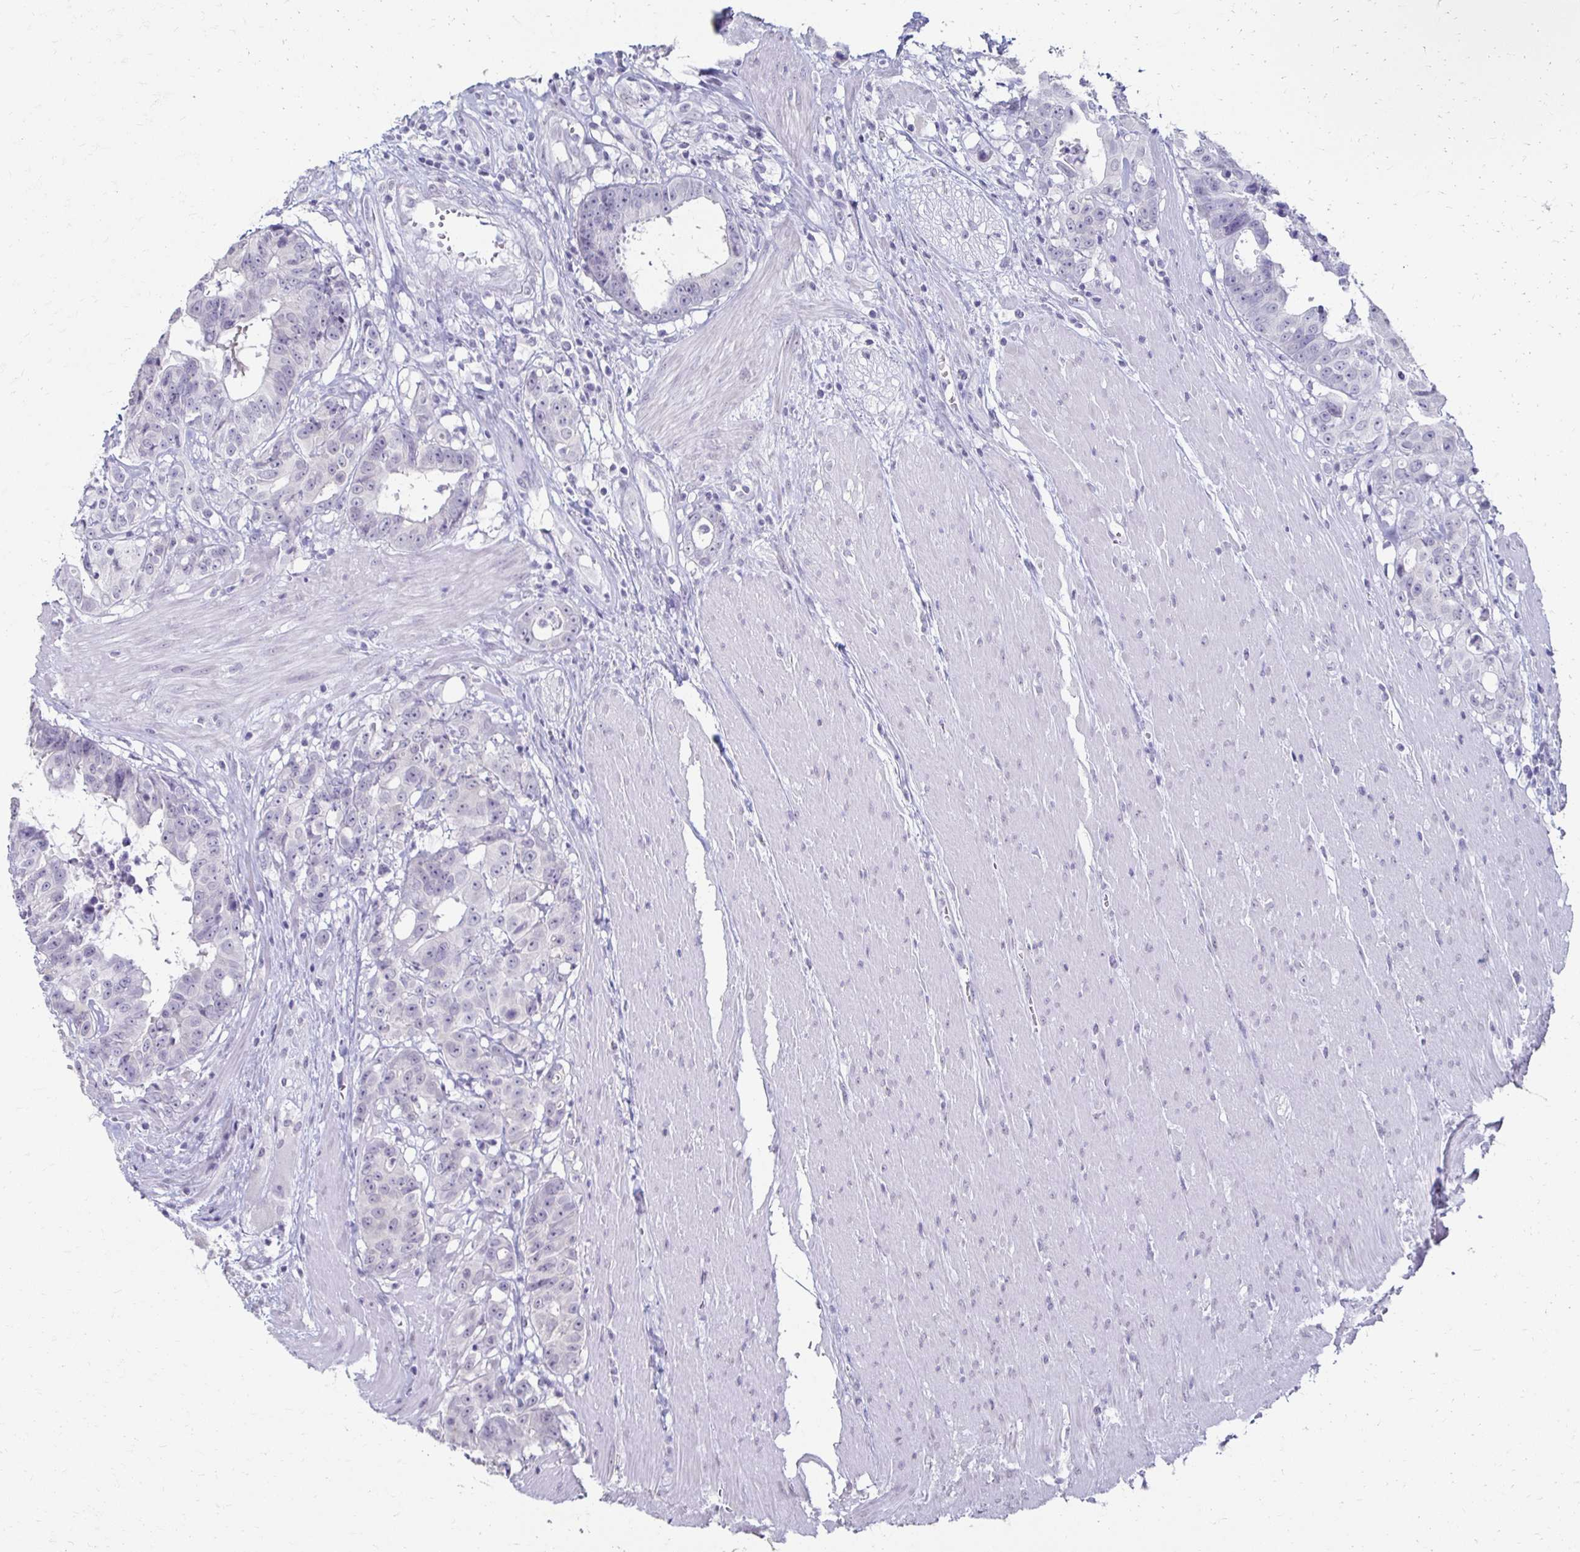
{"staining": {"intensity": "negative", "quantity": "none", "location": "none"}, "tissue": "colorectal cancer", "cell_type": "Tumor cells", "image_type": "cancer", "snomed": [{"axis": "morphology", "description": "Adenocarcinoma, NOS"}, {"axis": "topography", "description": "Rectum"}], "caption": "The histopathology image displays no staining of tumor cells in adenocarcinoma (colorectal).", "gene": "TOMM34", "patient": {"sex": "female", "age": 62}}